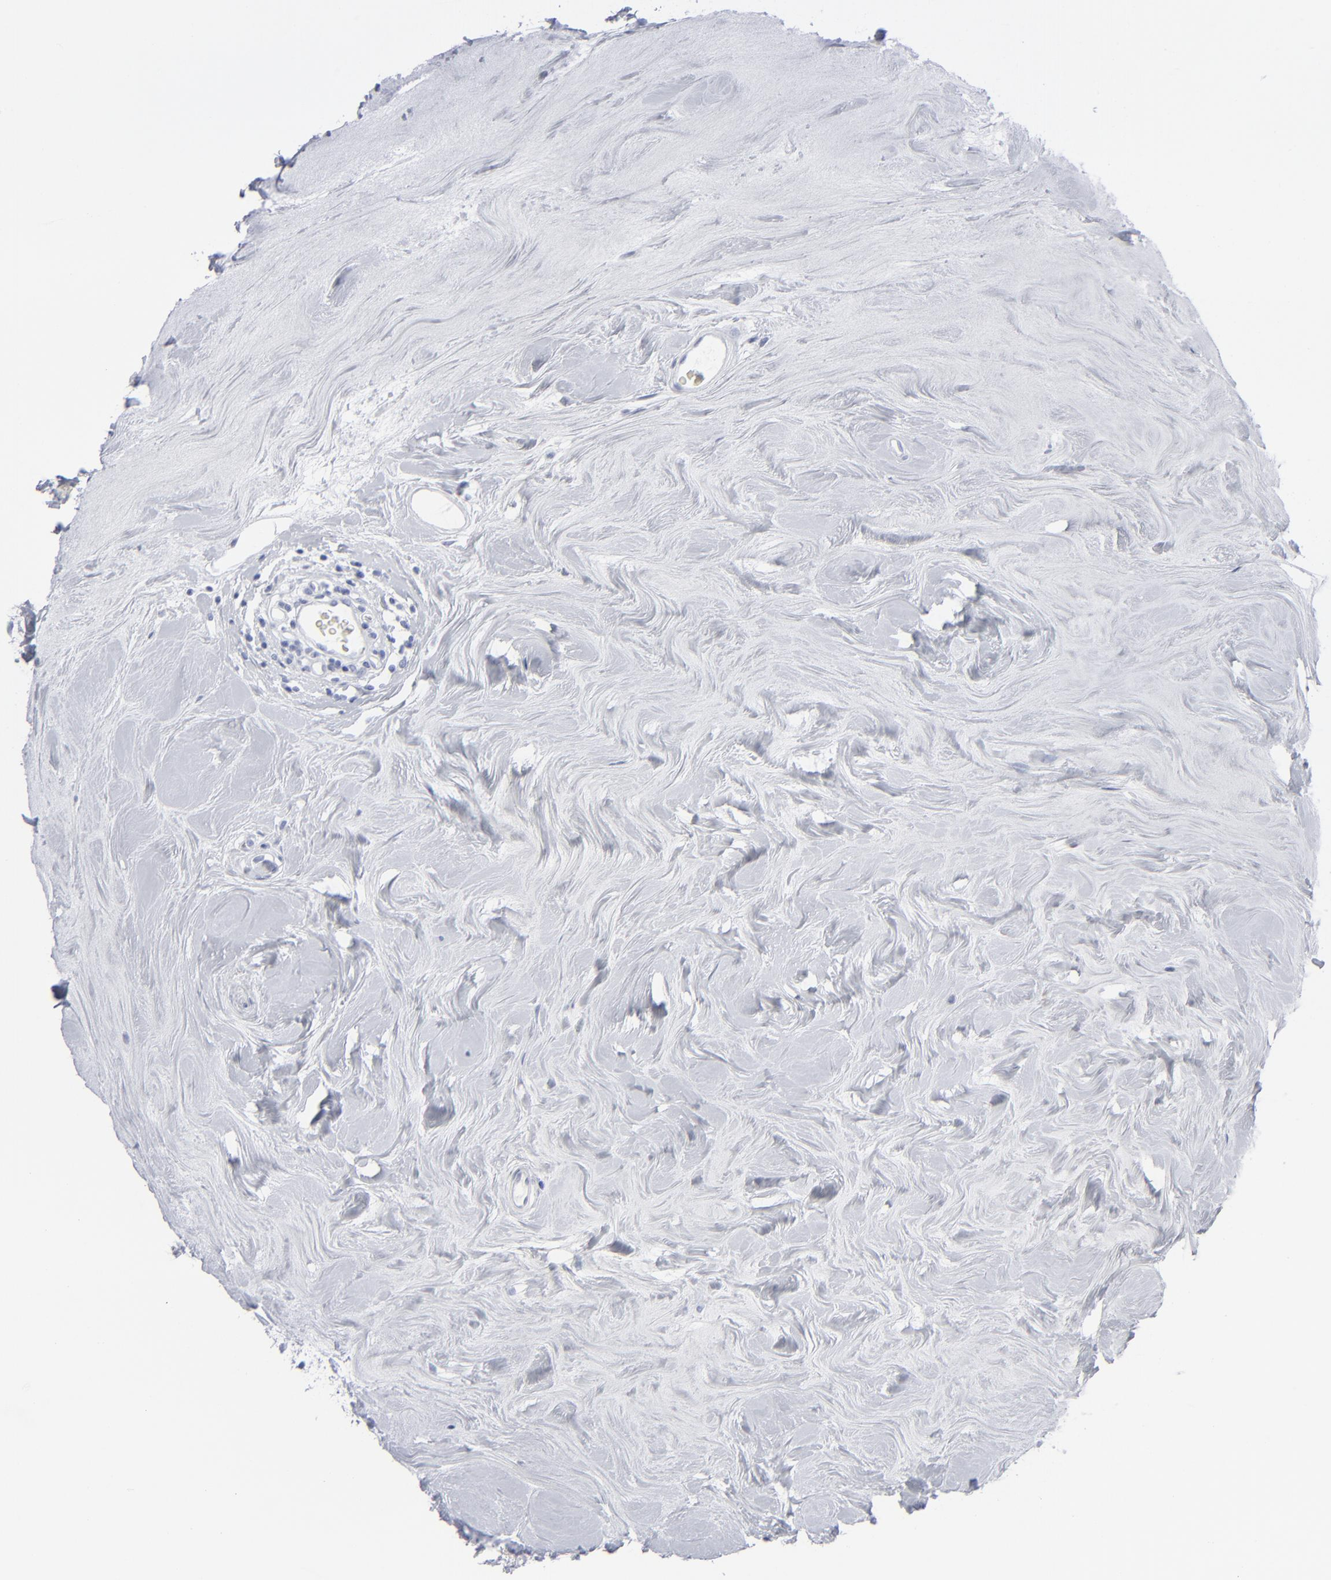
{"staining": {"intensity": "negative", "quantity": "none", "location": "none"}, "tissue": "breast cancer", "cell_type": "Tumor cells", "image_type": "cancer", "snomed": [{"axis": "morphology", "description": "Duct carcinoma"}, {"axis": "topography", "description": "Breast"}], "caption": "Histopathology image shows no protein positivity in tumor cells of breast cancer (intraductal carcinoma) tissue.", "gene": "MSLN", "patient": {"sex": "female", "age": 40}}